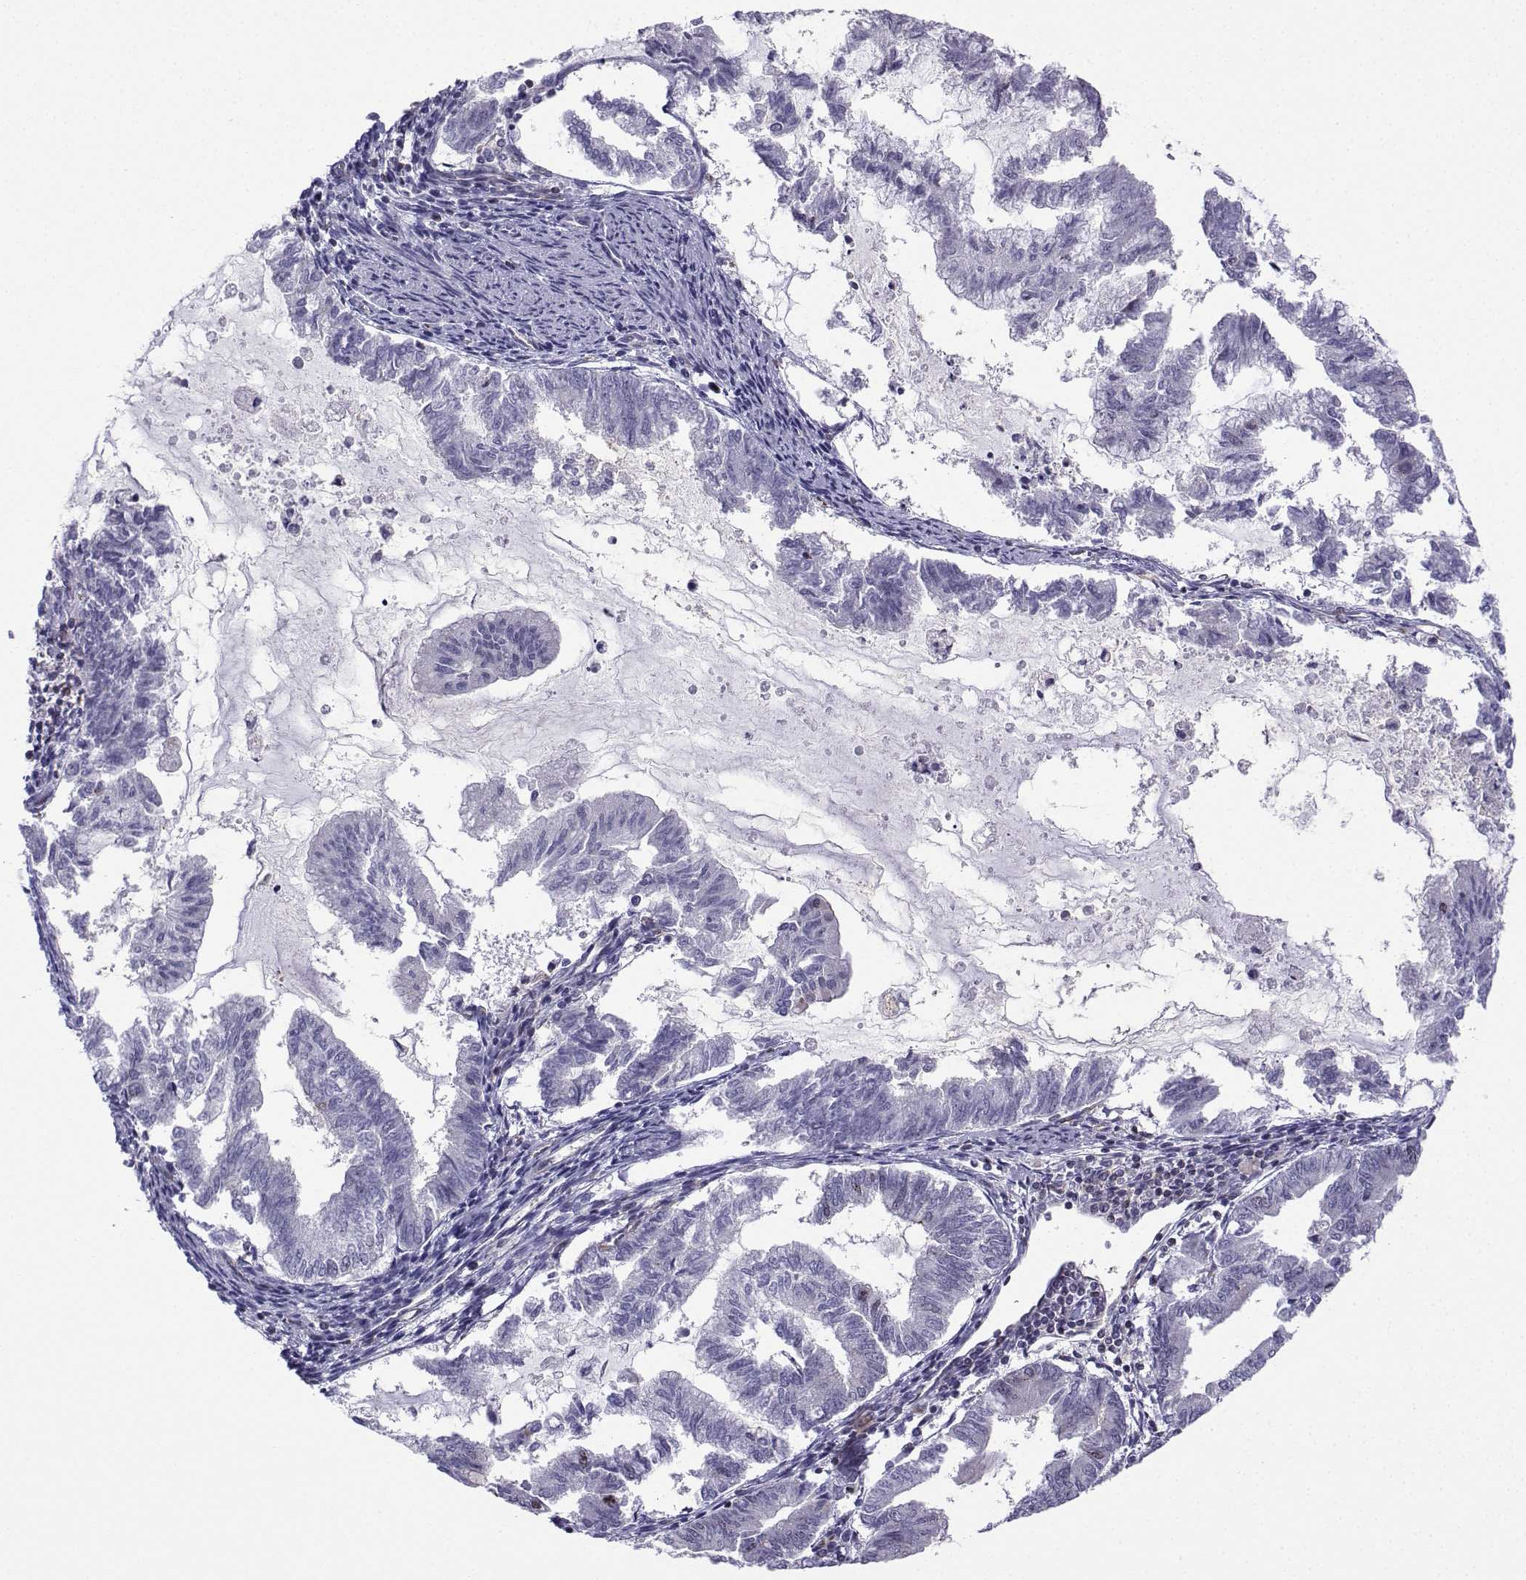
{"staining": {"intensity": "moderate", "quantity": "<25%", "location": "cytoplasmic/membranous,nuclear"}, "tissue": "endometrial cancer", "cell_type": "Tumor cells", "image_type": "cancer", "snomed": [{"axis": "morphology", "description": "Adenocarcinoma, NOS"}, {"axis": "topography", "description": "Endometrium"}], "caption": "This image shows immunohistochemistry (IHC) staining of endometrial adenocarcinoma, with low moderate cytoplasmic/membranous and nuclear positivity in approximately <25% of tumor cells.", "gene": "INCENP", "patient": {"sex": "female", "age": 79}}